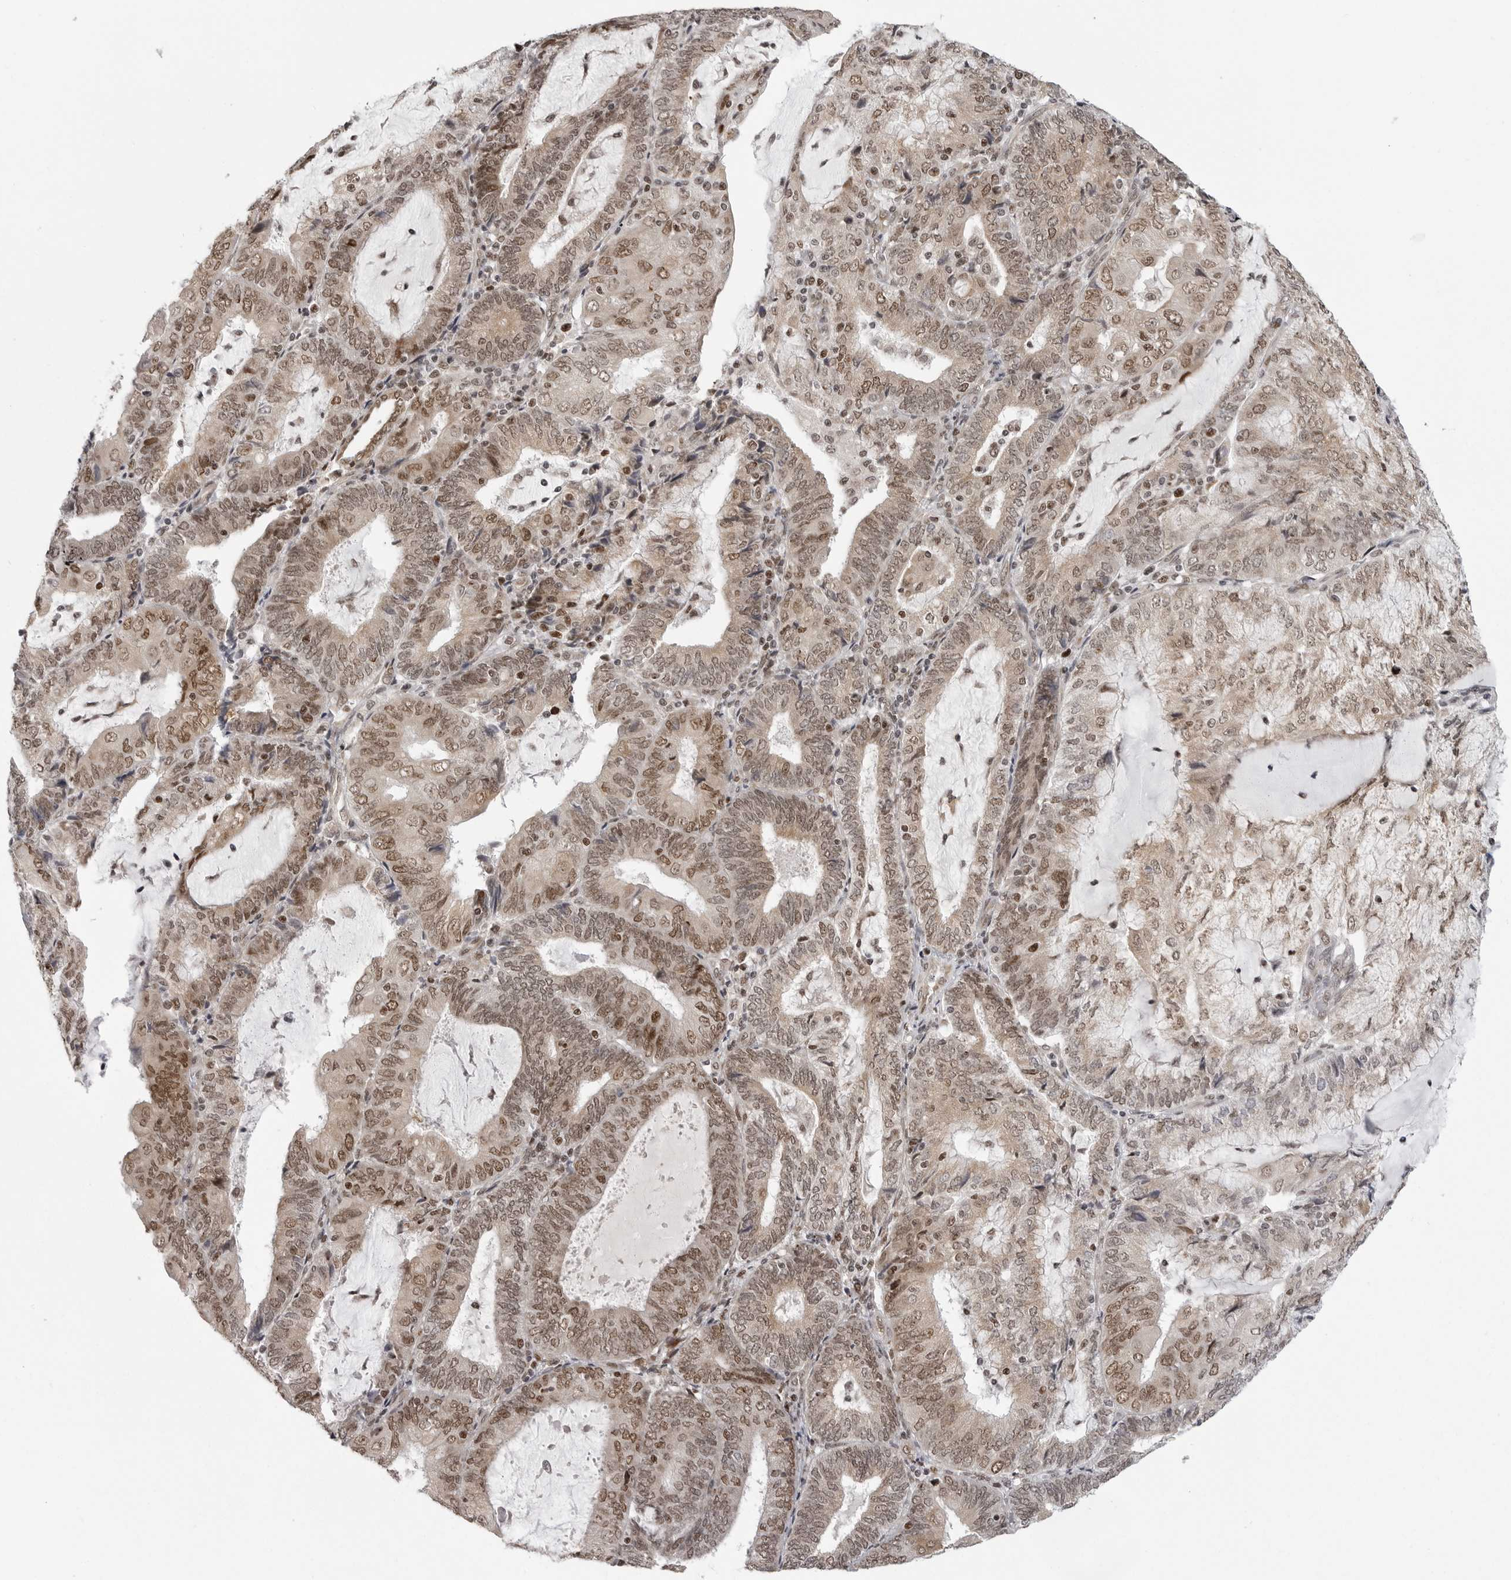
{"staining": {"intensity": "moderate", "quantity": ">75%", "location": "nuclear"}, "tissue": "endometrial cancer", "cell_type": "Tumor cells", "image_type": "cancer", "snomed": [{"axis": "morphology", "description": "Adenocarcinoma, NOS"}, {"axis": "topography", "description": "Endometrium"}], "caption": "Human endometrial cancer (adenocarcinoma) stained with a brown dye exhibits moderate nuclear positive staining in approximately >75% of tumor cells.", "gene": "PRDM10", "patient": {"sex": "female", "age": 81}}